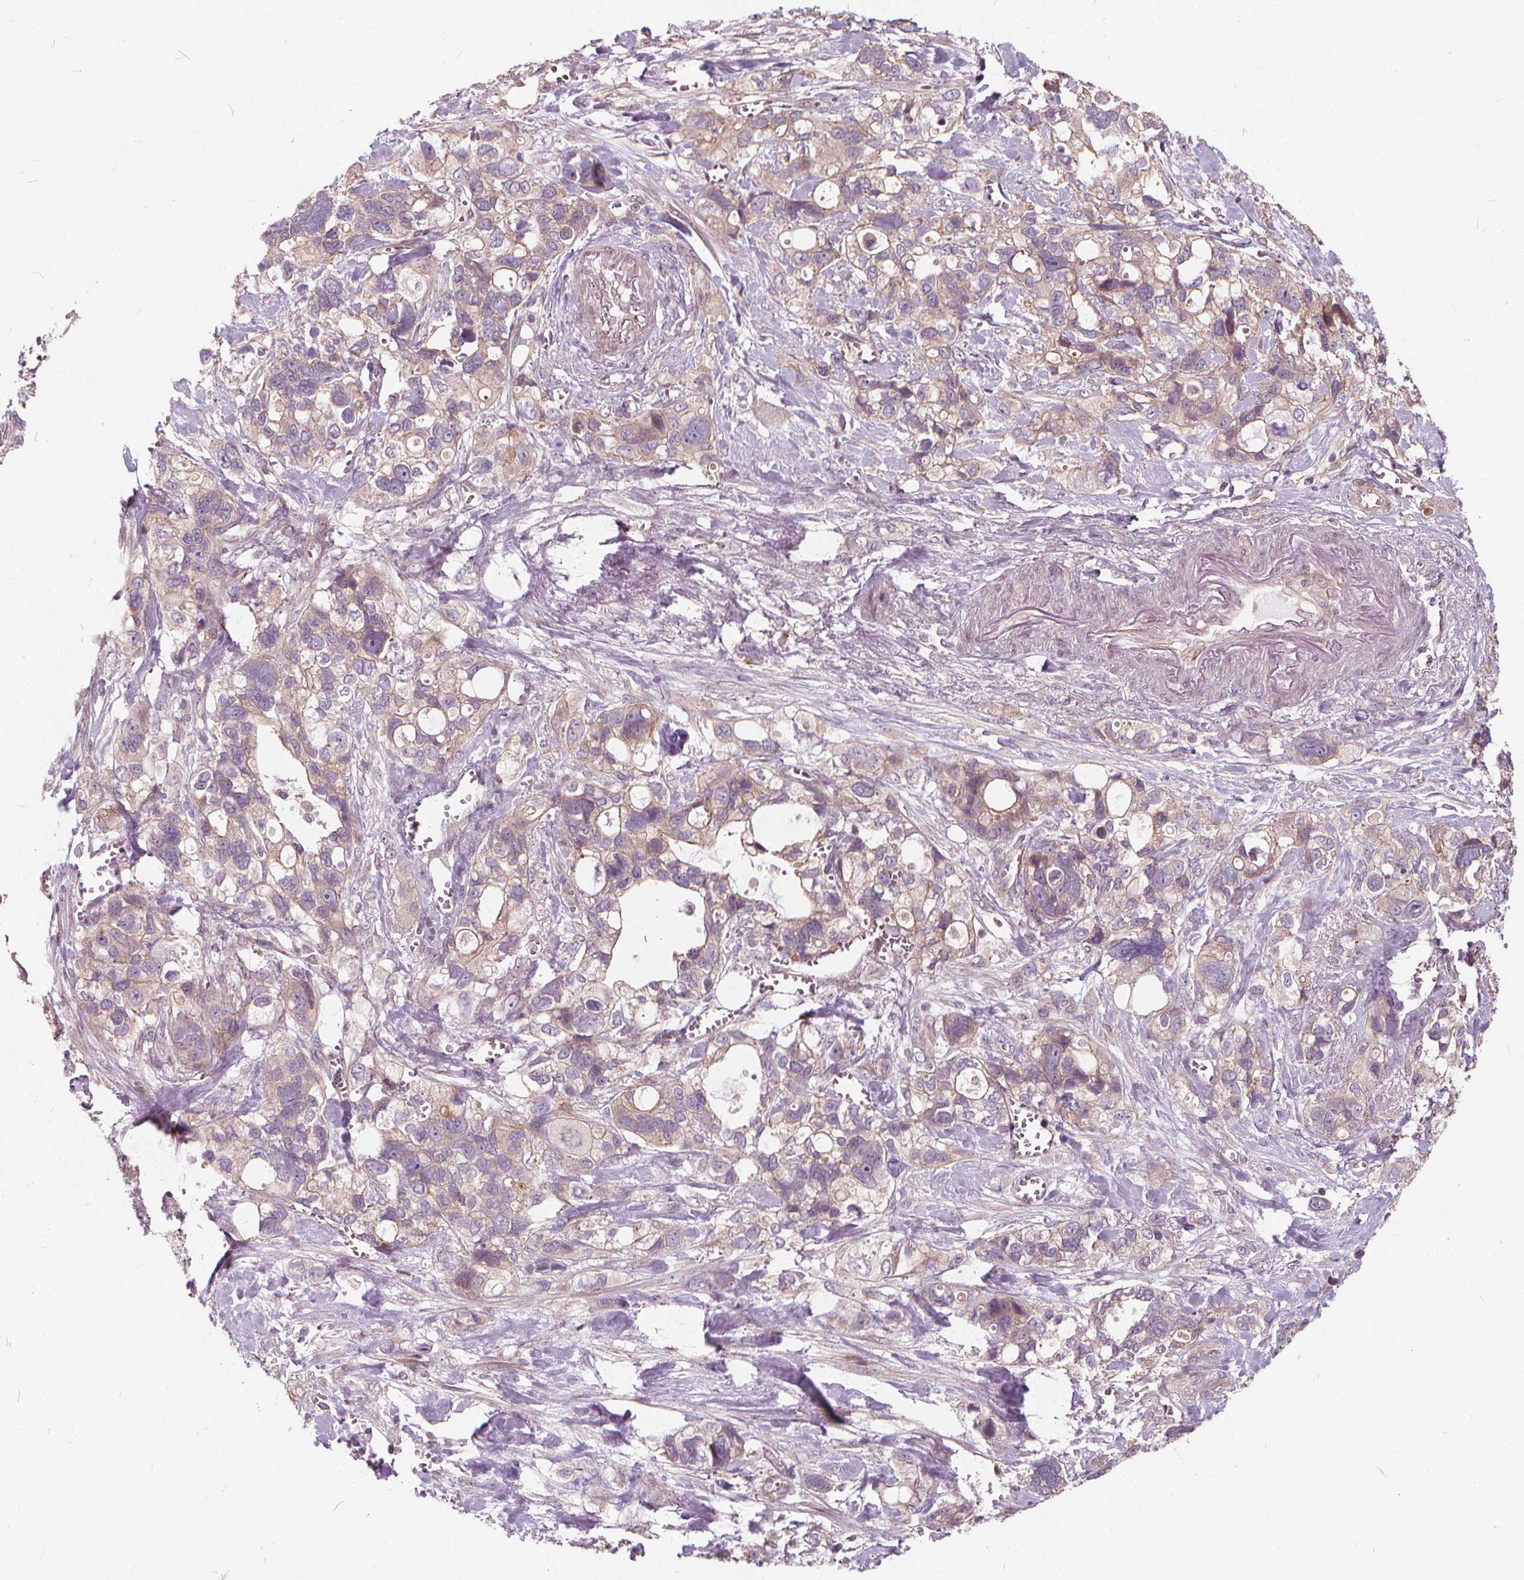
{"staining": {"intensity": "negative", "quantity": "none", "location": "none"}, "tissue": "stomach cancer", "cell_type": "Tumor cells", "image_type": "cancer", "snomed": [{"axis": "morphology", "description": "Adenocarcinoma, NOS"}, {"axis": "topography", "description": "Stomach, upper"}], "caption": "High power microscopy image of an immunohistochemistry histopathology image of stomach cancer (adenocarcinoma), revealing no significant expression in tumor cells.", "gene": "INPP5E", "patient": {"sex": "female", "age": 81}}